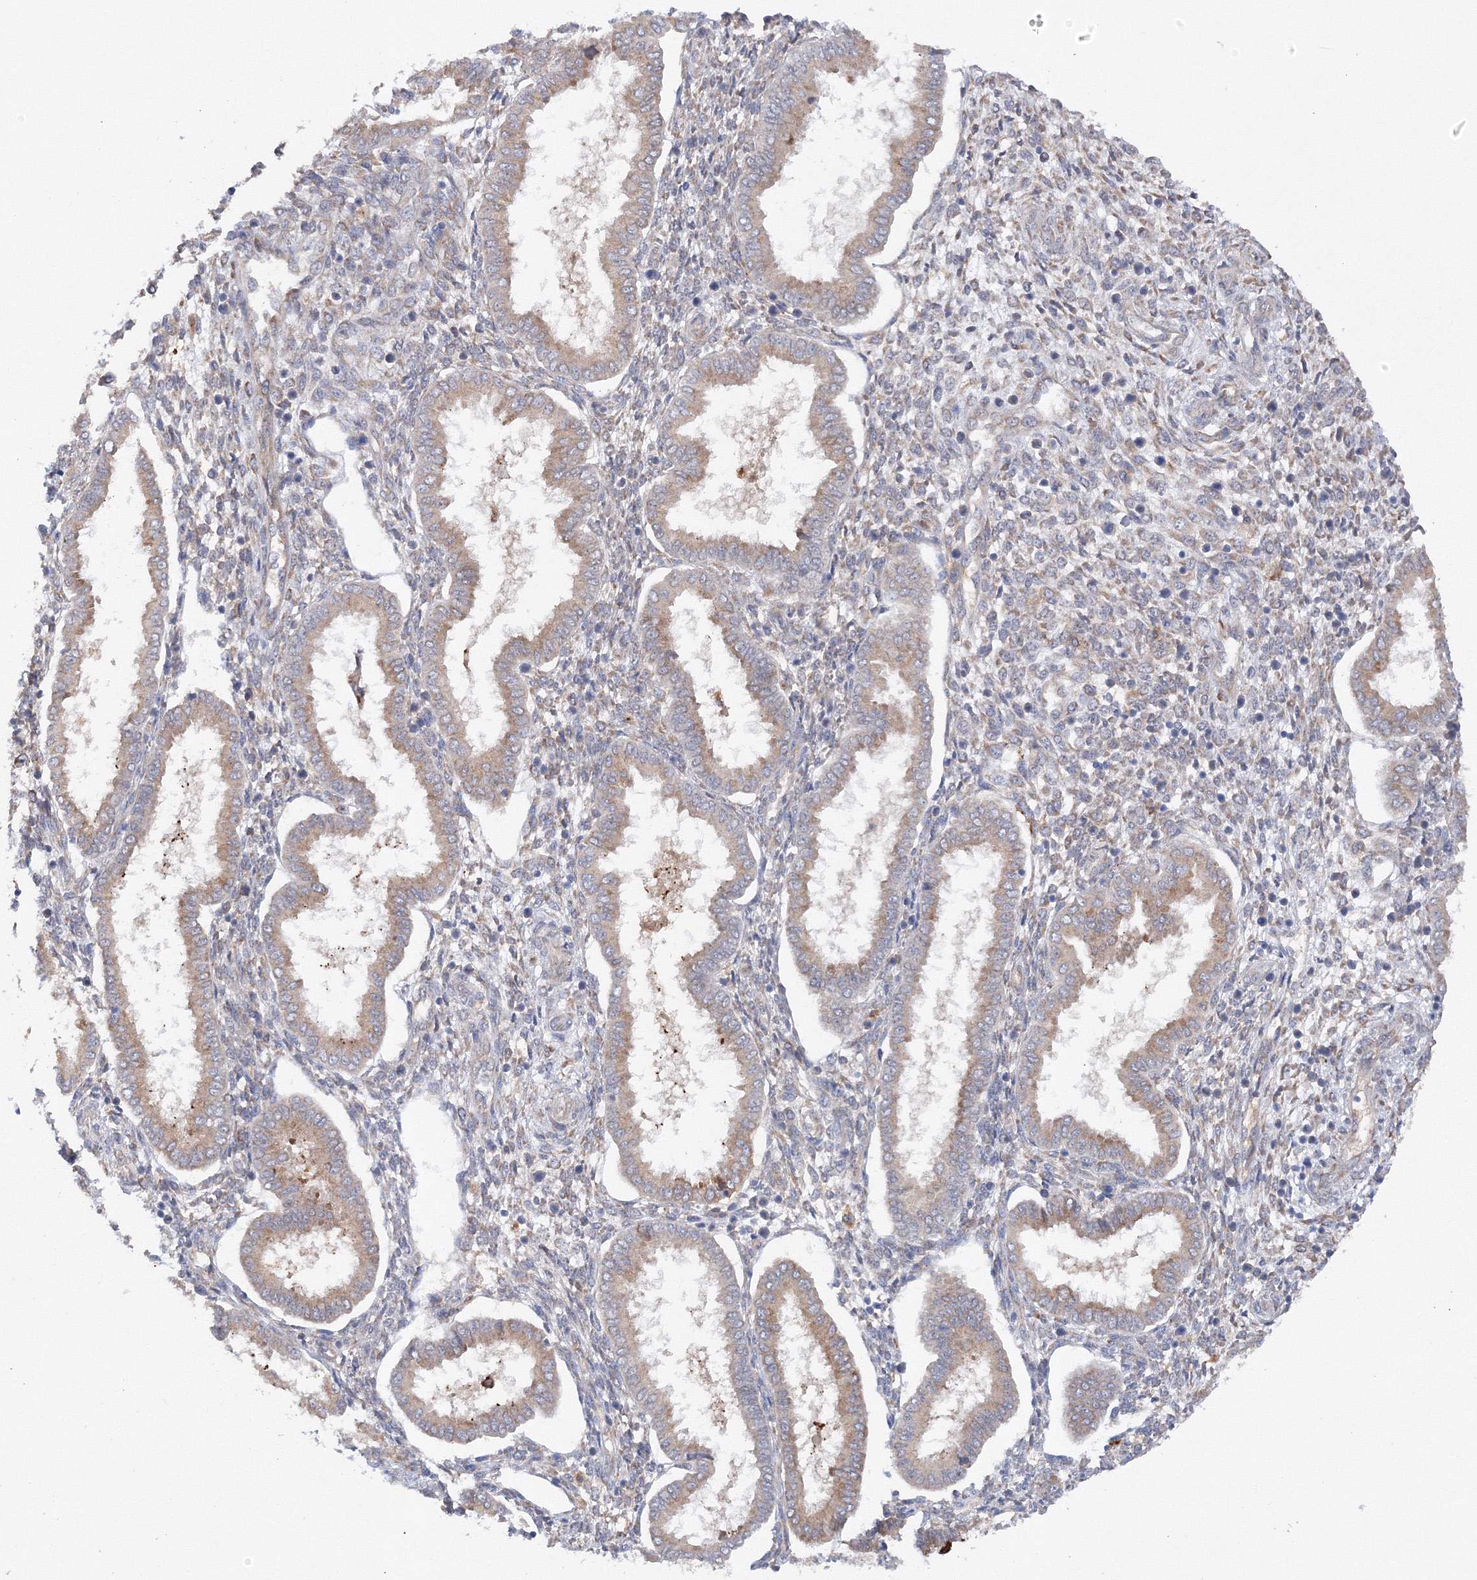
{"staining": {"intensity": "weak", "quantity": "<25%", "location": "cytoplasmic/membranous"}, "tissue": "endometrium", "cell_type": "Cells in endometrial stroma", "image_type": "normal", "snomed": [{"axis": "morphology", "description": "Normal tissue, NOS"}, {"axis": "topography", "description": "Endometrium"}], "caption": "Immunohistochemical staining of benign endometrium shows no significant staining in cells in endometrial stroma.", "gene": "DIS3L2", "patient": {"sex": "female", "age": 24}}